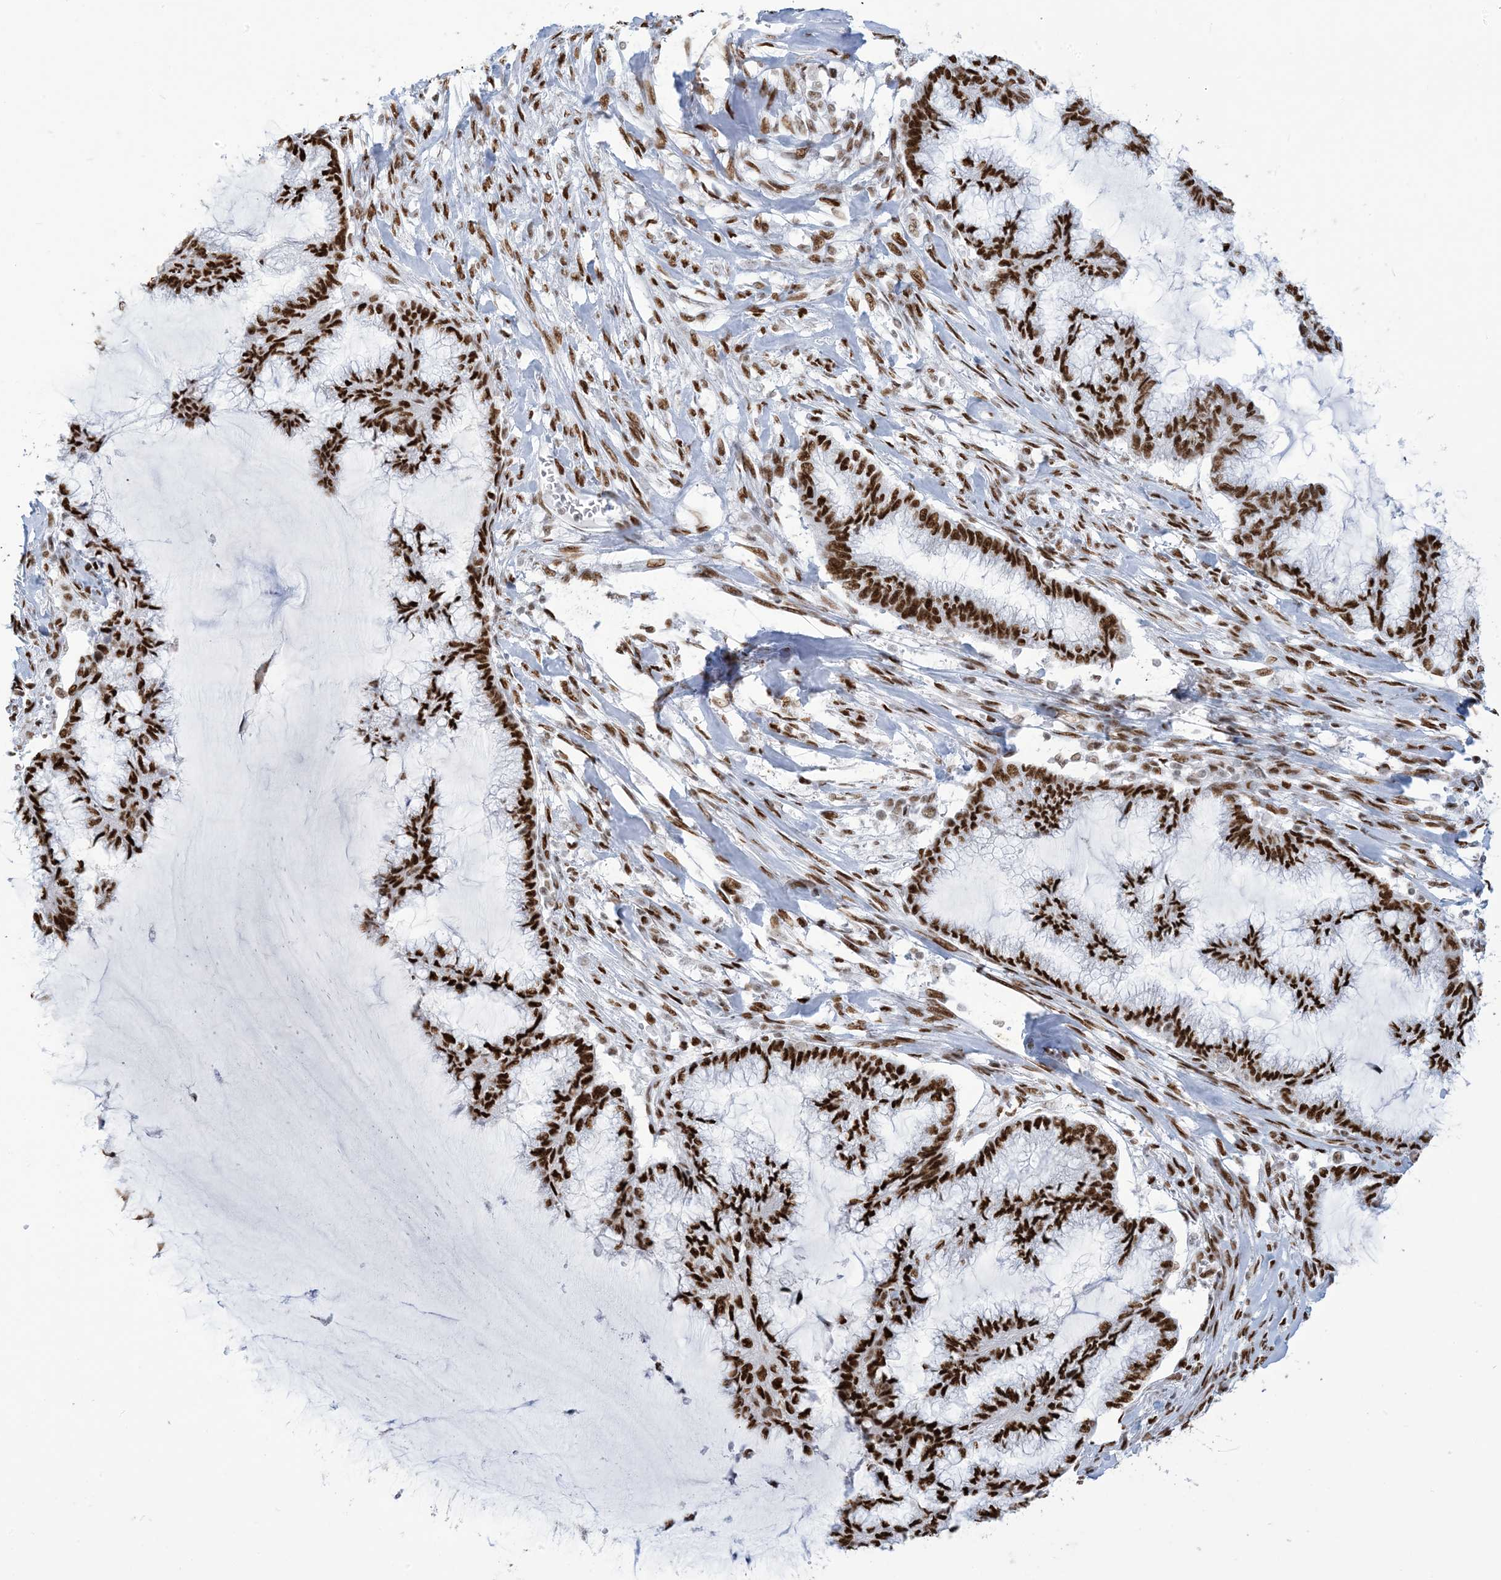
{"staining": {"intensity": "strong", "quantity": ">75%", "location": "nuclear"}, "tissue": "endometrial cancer", "cell_type": "Tumor cells", "image_type": "cancer", "snomed": [{"axis": "morphology", "description": "Adenocarcinoma, NOS"}, {"axis": "topography", "description": "Endometrium"}], "caption": "The histopathology image demonstrates a brown stain indicating the presence of a protein in the nuclear of tumor cells in endometrial adenocarcinoma.", "gene": "STAG1", "patient": {"sex": "female", "age": 86}}